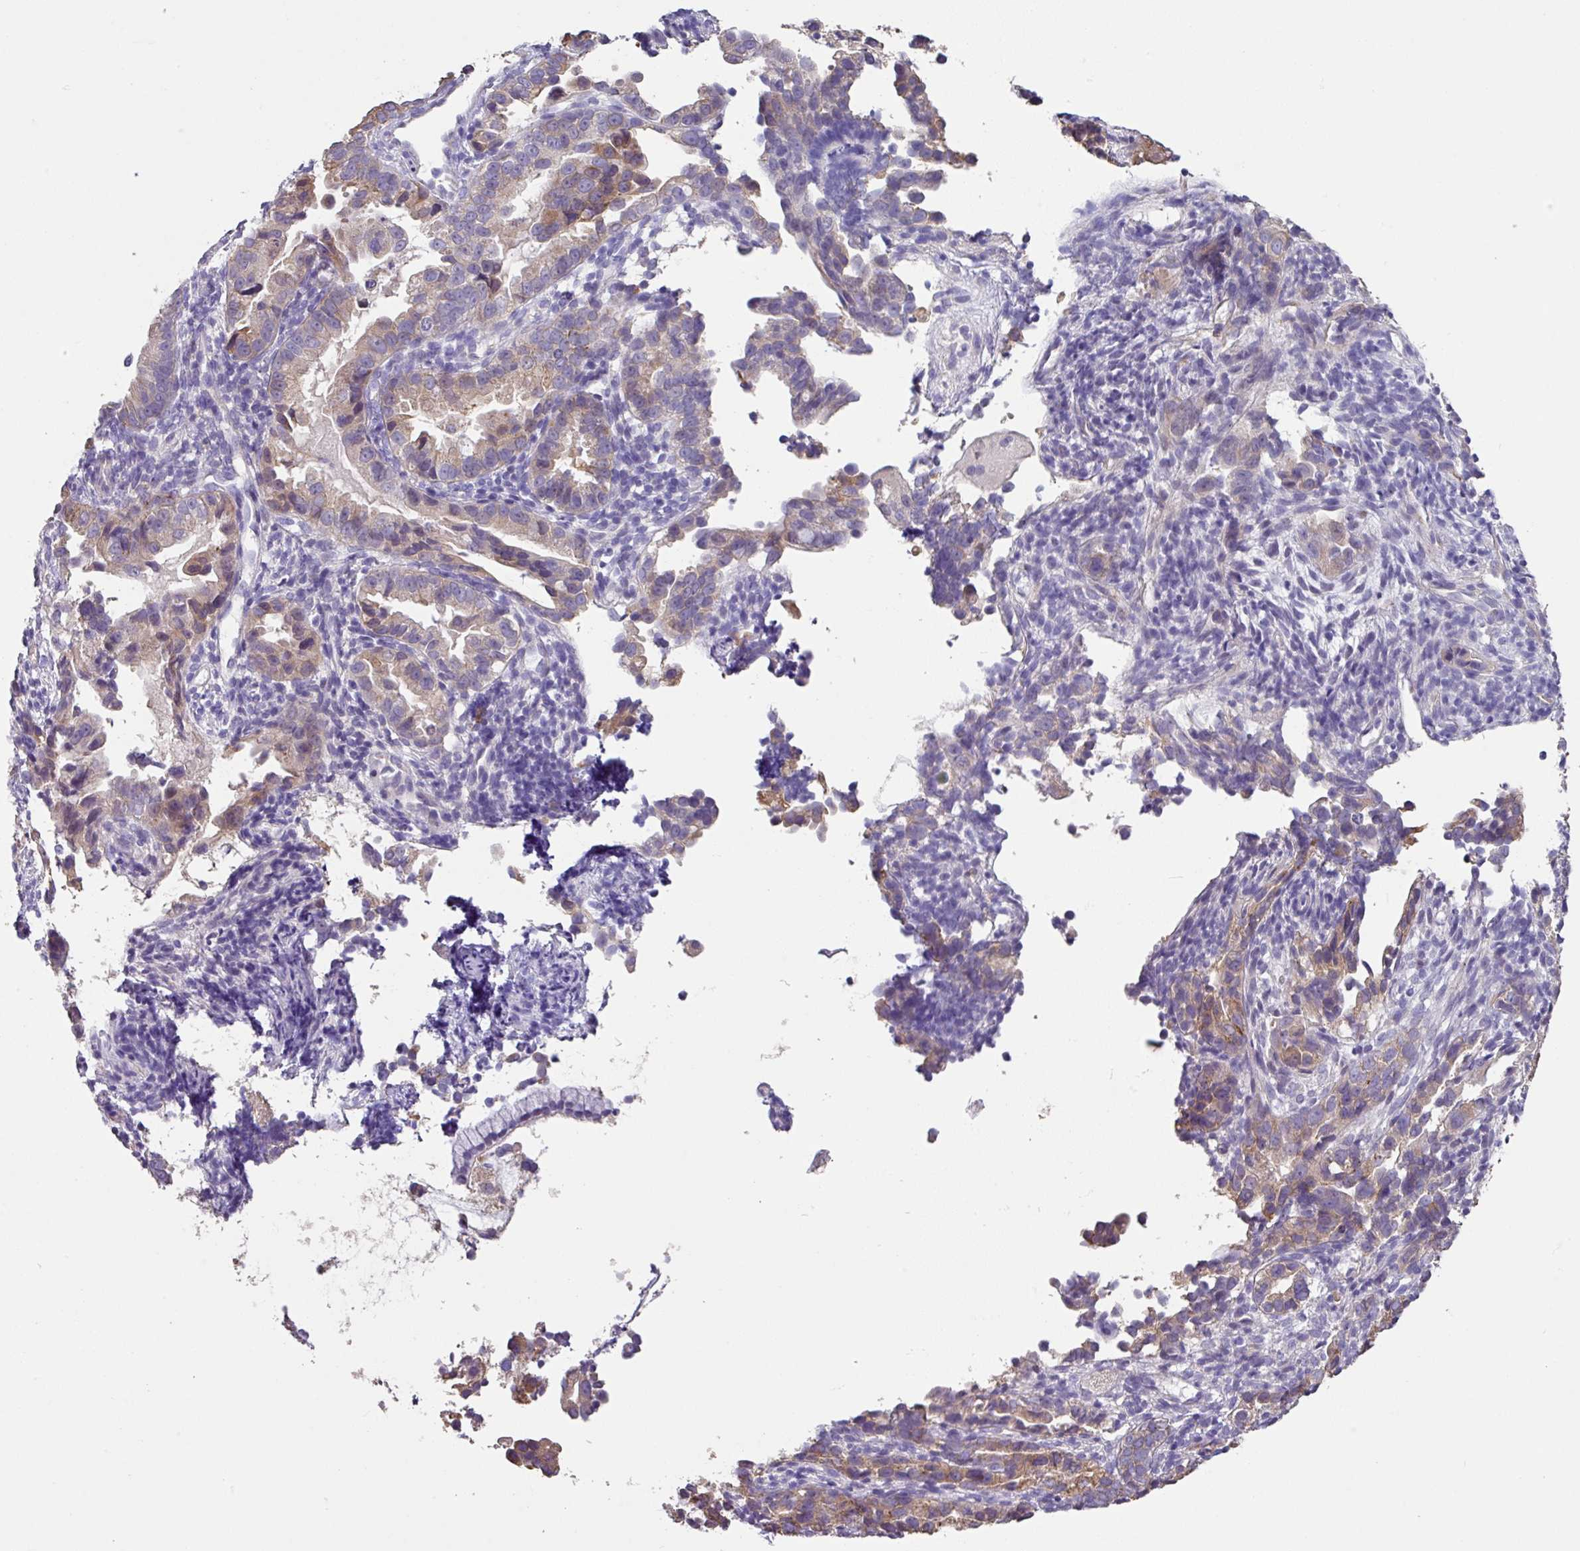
{"staining": {"intensity": "moderate", "quantity": "25%-75%", "location": "cytoplasmic/membranous"}, "tissue": "endometrial cancer", "cell_type": "Tumor cells", "image_type": "cancer", "snomed": [{"axis": "morphology", "description": "Adenocarcinoma, NOS"}, {"axis": "topography", "description": "Endometrium"}], "caption": "The micrograph exhibits a brown stain indicating the presence of a protein in the cytoplasmic/membranous of tumor cells in endometrial cancer.", "gene": "ZG16", "patient": {"sex": "female", "age": 57}}